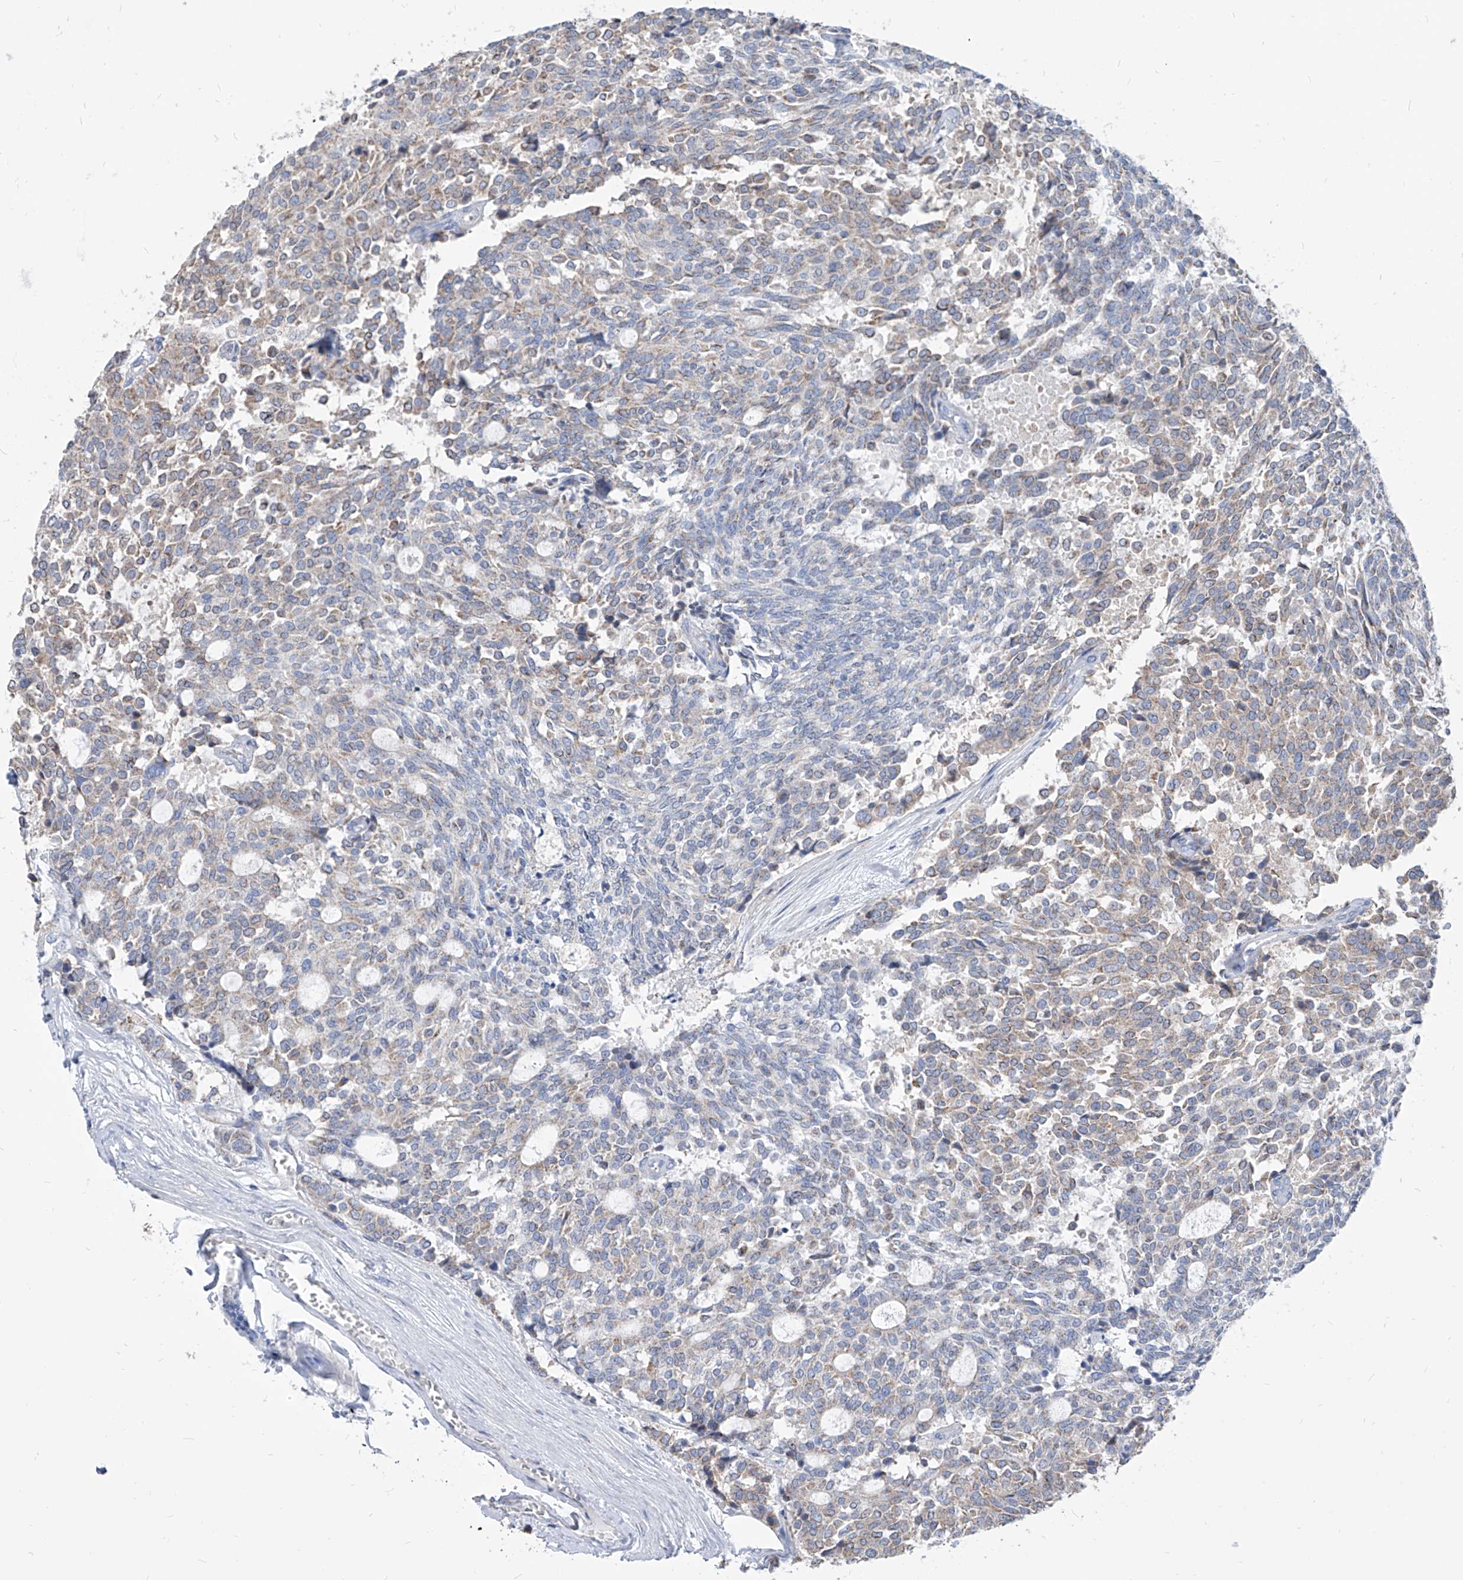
{"staining": {"intensity": "negative", "quantity": "none", "location": "none"}, "tissue": "carcinoid", "cell_type": "Tumor cells", "image_type": "cancer", "snomed": [{"axis": "morphology", "description": "Carcinoid, malignant, NOS"}, {"axis": "topography", "description": "Pancreas"}], "caption": "Immunohistochemistry of carcinoid demonstrates no expression in tumor cells.", "gene": "AGPS", "patient": {"sex": "female", "age": 54}}